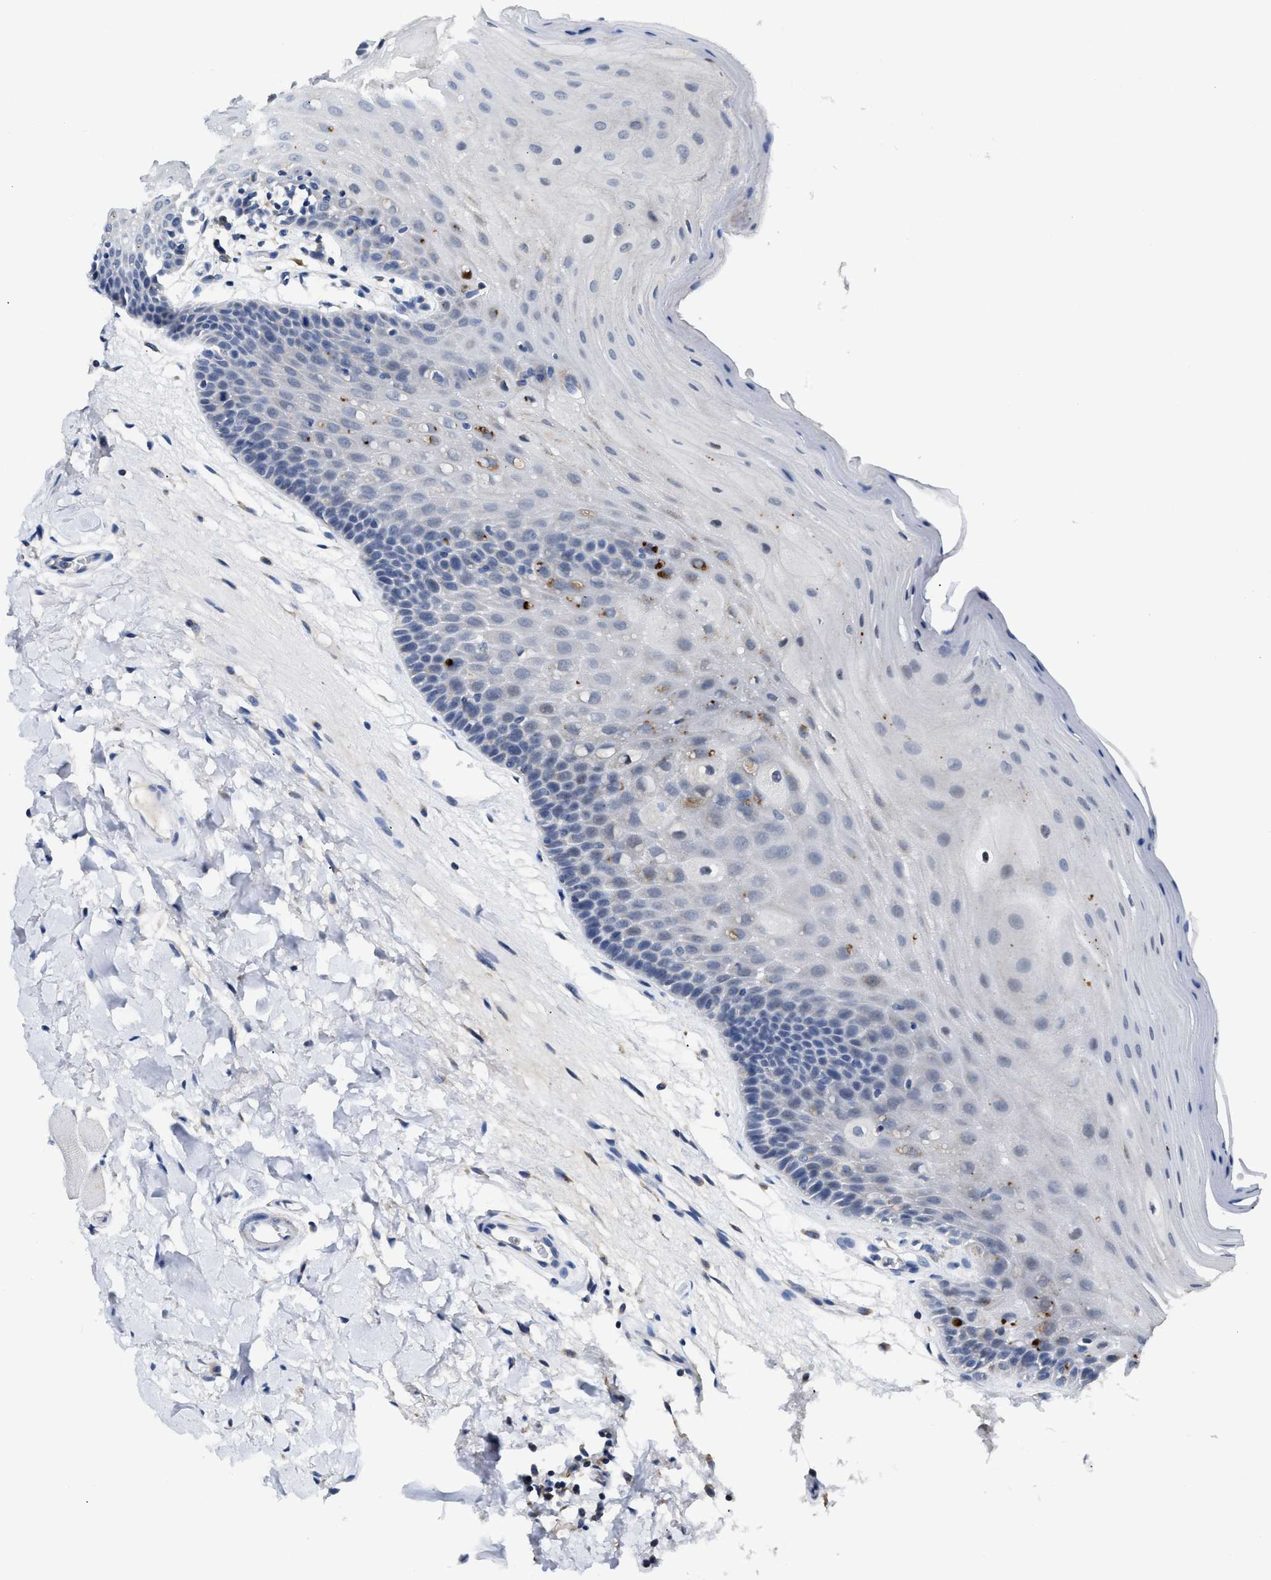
{"staining": {"intensity": "negative", "quantity": "none", "location": "none"}, "tissue": "oral mucosa", "cell_type": "Squamous epithelial cells", "image_type": "normal", "snomed": [{"axis": "morphology", "description": "Normal tissue, NOS"}, {"axis": "morphology", "description": "Squamous cell carcinoma, NOS"}, {"axis": "topography", "description": "Oral tissue"}, {"axis": "topography", "description": "Head-Neck"}], "caption": "This is a photomicrograph of IHC staining of normal oral mucosa, which shows no positivity in squamous epithelial cells.", "gene": "ETFA", "patient": {"sex": "male", "age": 71}}